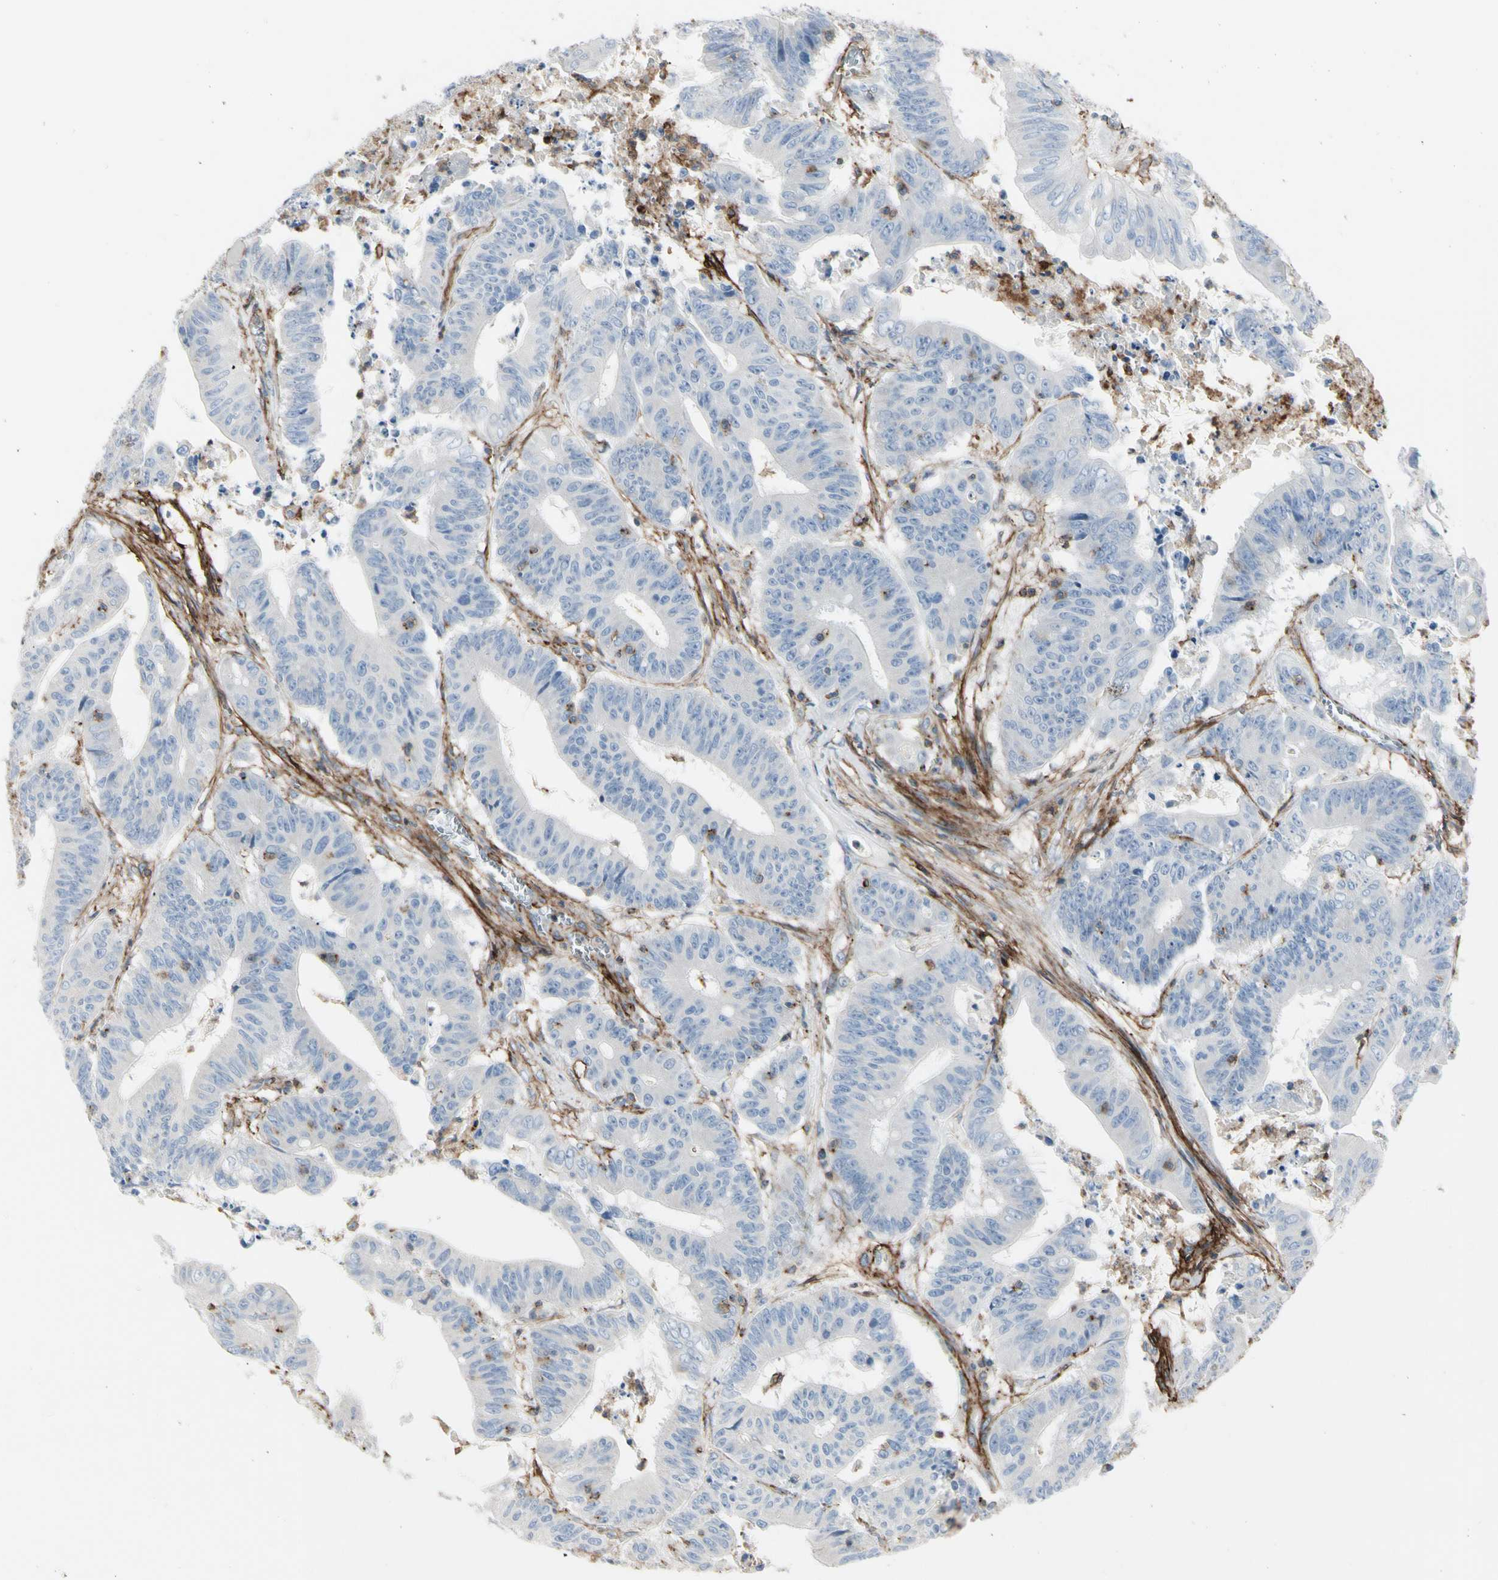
{"staining": {"intensity": "negative", "quantity": "none", "location": "none"}, "tissue": "colorectal cancer", "cell_type": "Tumor cells", "image_type": "cancer", "snomed": [{"axis": "morphology", "description": "Adenocarcinoma, NOS"}, {"axis": "topography", "description": "Colon"}], "caption": "A histopathology image of human colorectal cancer (adenocarcinoma) is negative for staining in tumor cells.", "gene": "CLEC2B", "patient": {"sex": "male", "age": 45}}